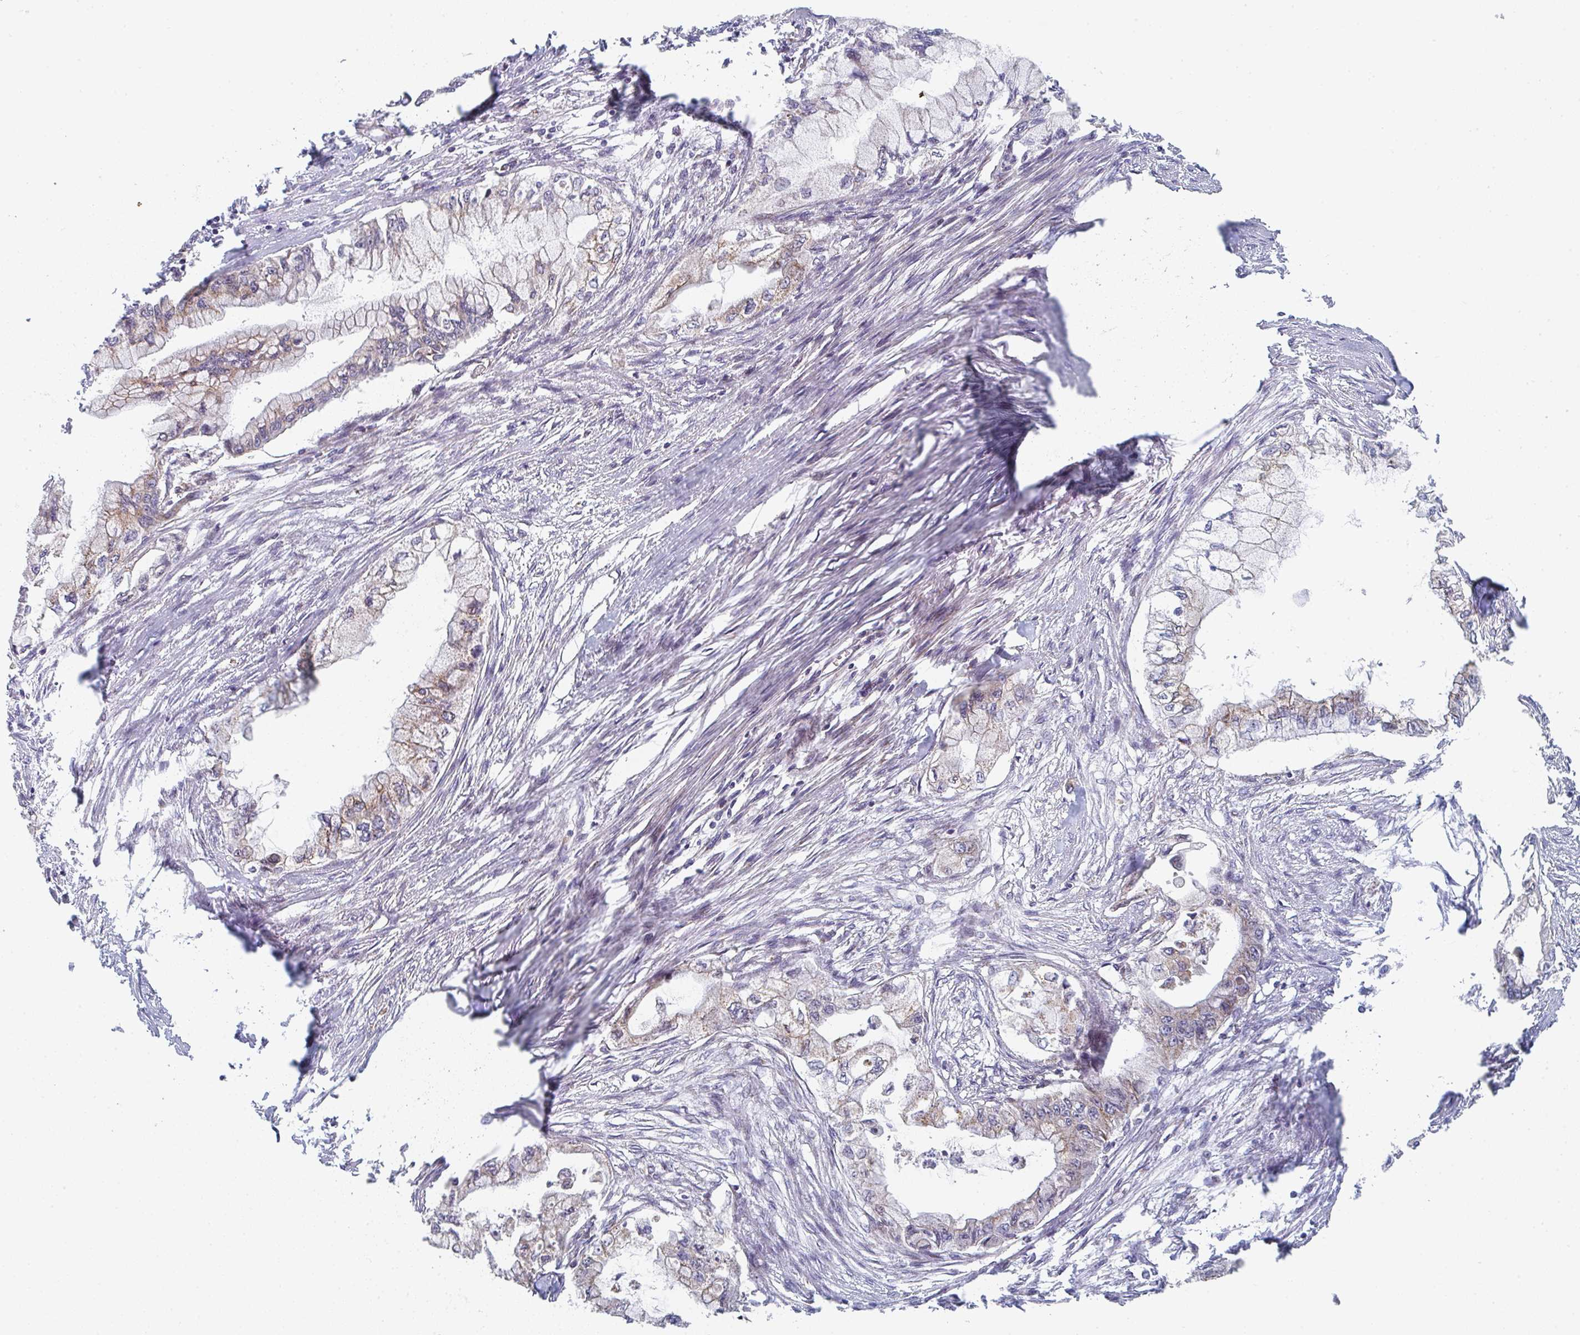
{"staining": {"intensity": "weak", "quantity": "25%-75%", "location": "cytoplasmic/membranous"}, "tissue": "pancreatic cancer", "cell_type": "Tumor cells", "image_type": "cancer", "snomed": [{"axis": "morphology", "description": "Adenocarcinoma, NOS"}, {"axis": "topography", "description": "Pancreas"}], "caption": "This is an image of immunohistochemistry staining of pancreatic cancer (adenocarcinoma), which shows weak expression in the cytoplasmic/membranous of tumor cells.", "gene": "ZNF644", "patient": {"sex": "male", "age": 48}}